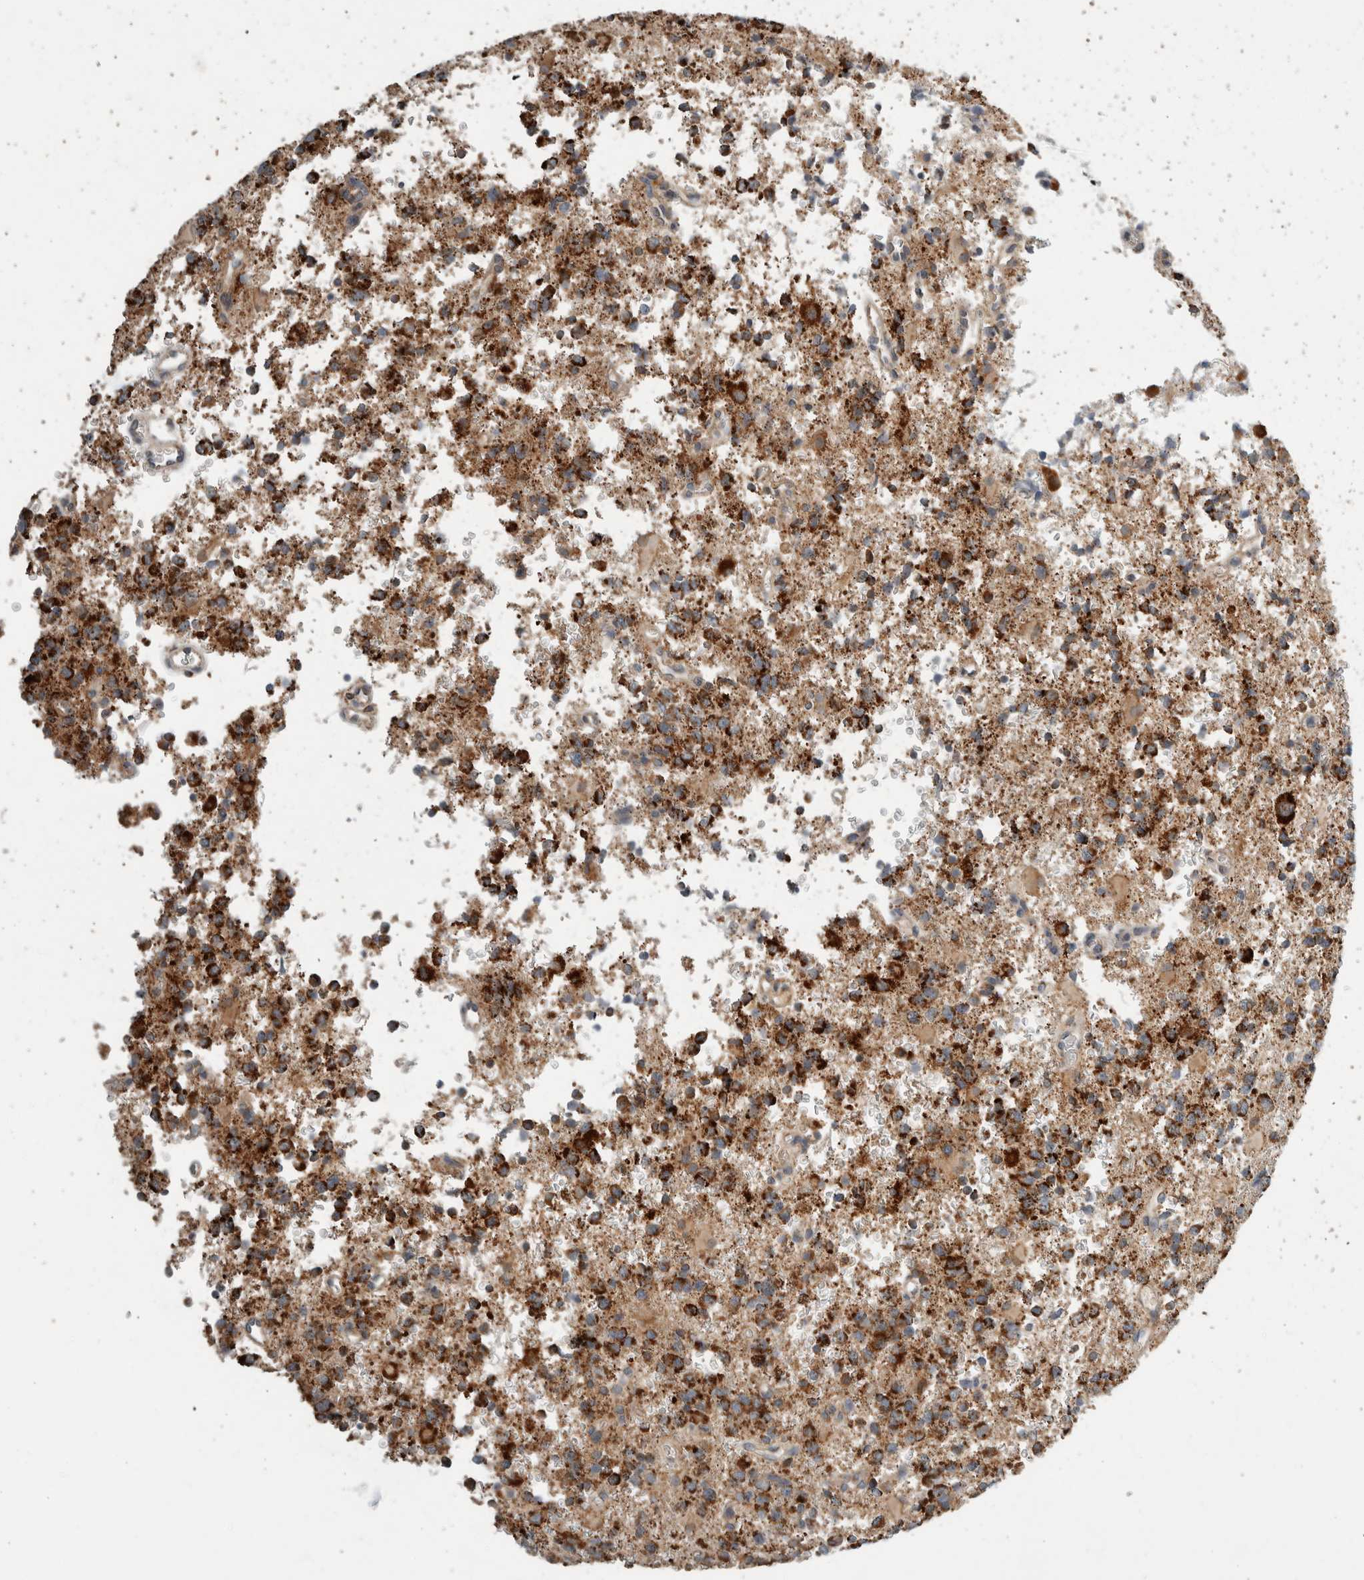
{"staining": {"intensity": "strong", "quantity": ">75%", "location": "cytoplasmic/membranous"}, "tissue": "glioma", "cell_type": "Tumor cells", "image_type": "cancer", "snomed": [{"axis": "morphology", "description": "Glioma, malignant, High grade"}, {"axis": "topography", "description": "Brain"}], "caption": "The immunohistochemical stain labels strong cytoplasmic/membranous staining in tumor cells of high-grade glioma (malignant) tissue. The protein of interest is stained brown, and the nuclei are stained in blue (DAB (3,3'-diaminobenzidine) IHC with brightfield microscopy, high magnification).", "gene": "AMPD1", "patient": {"sex": "female", "age": 62}}